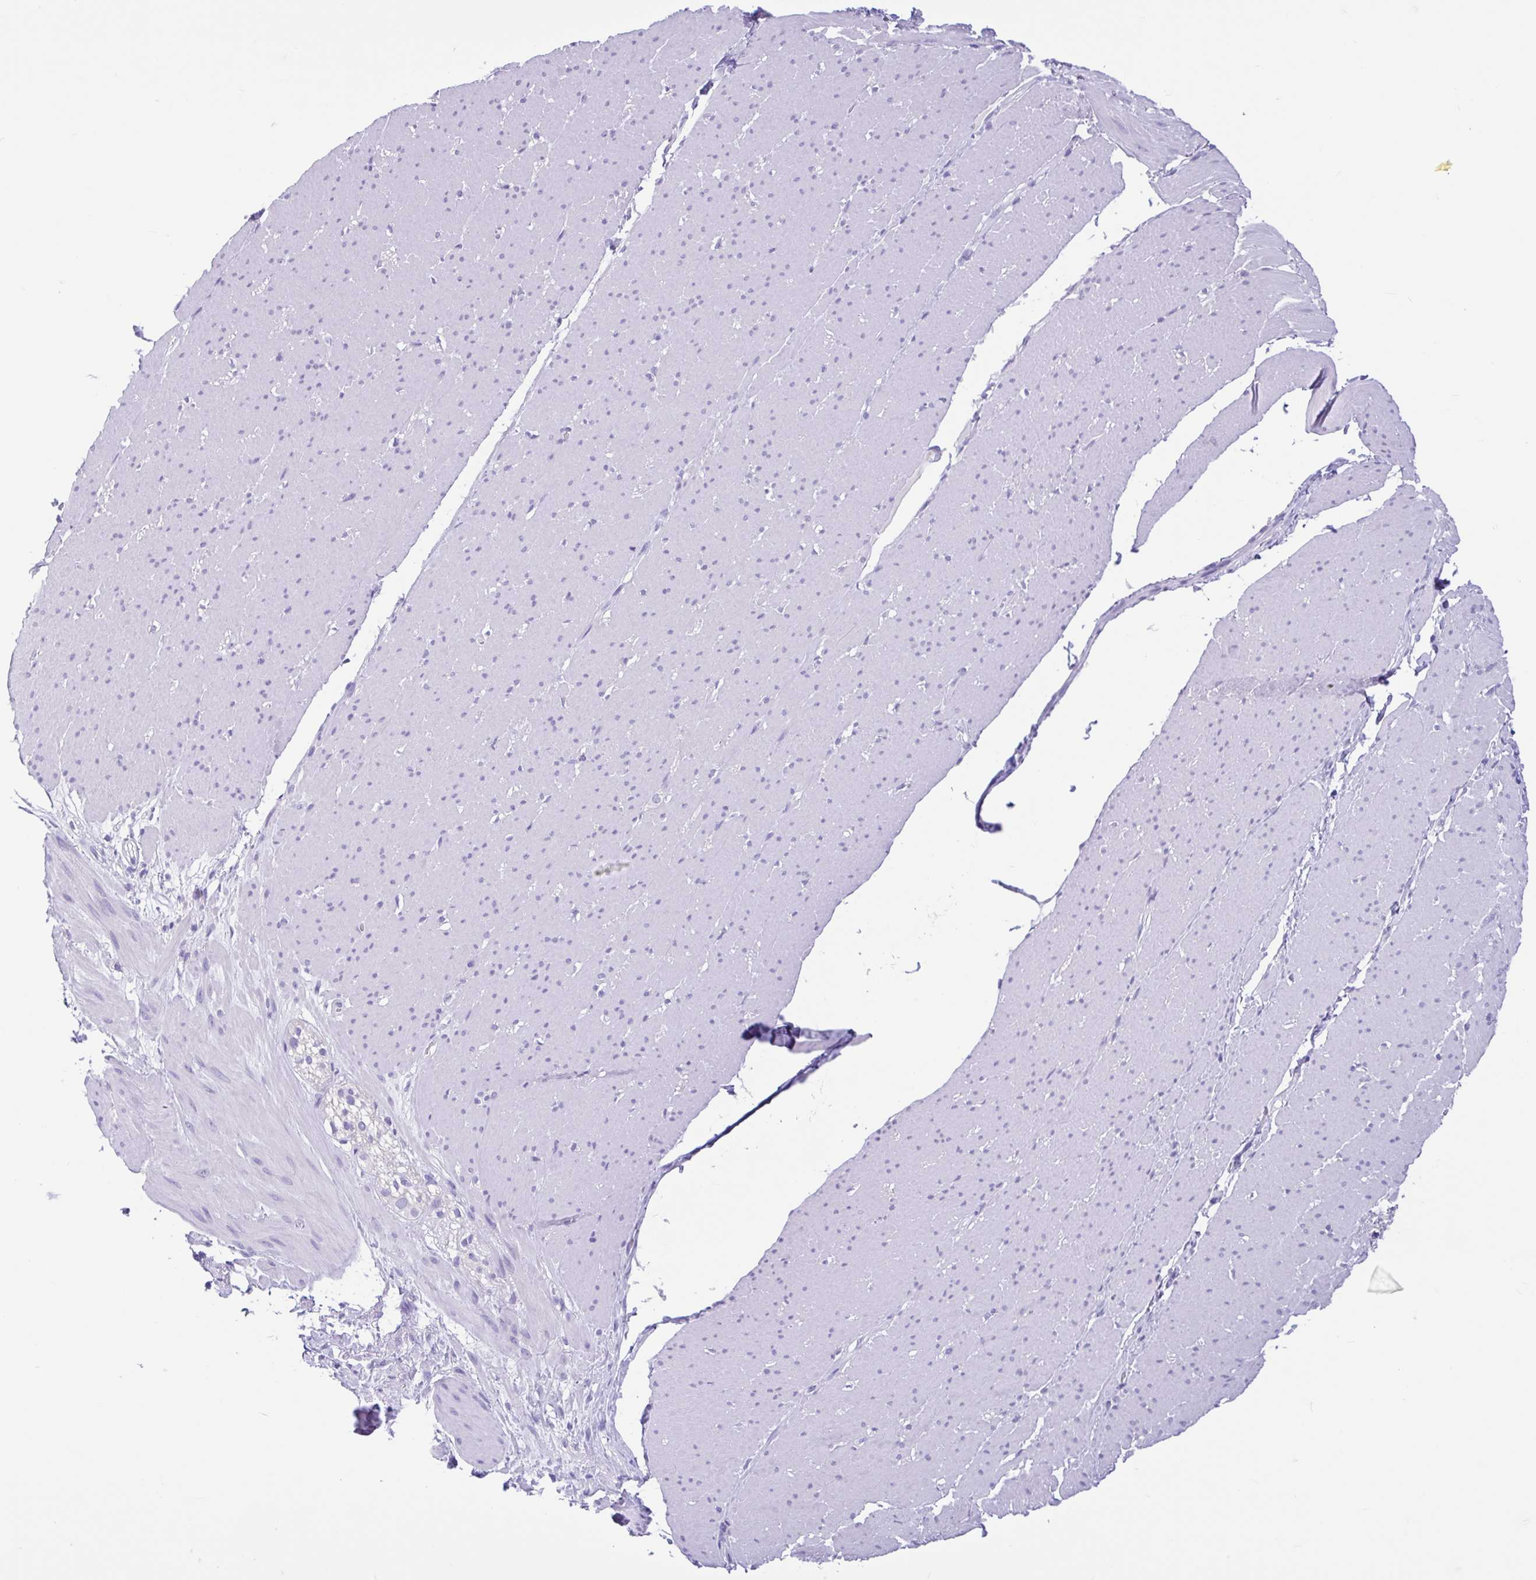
{"staining": {"intensity": "negative", "quantity": "none", "location": "none"}, "tissue": "smooth muscle", "cell_type": "Smooth muscle cells", "image_type": "normal", "snomed": [{"axis": "morphology", "description": "Normal tissue, NOS"}, {"axis": "topography", "description": "Smooth muscle"}, {"axis": "topography", "description": "Rectum"}], "caption": "Immunohistochemical staining of benign smooth muscle reveals no significant positivity in smooth muscle cells. (DAB immunohistochemistry, high magnification).", "gene": "ENSG00000274792", "patient": {"sex": "male", "age": 53}}